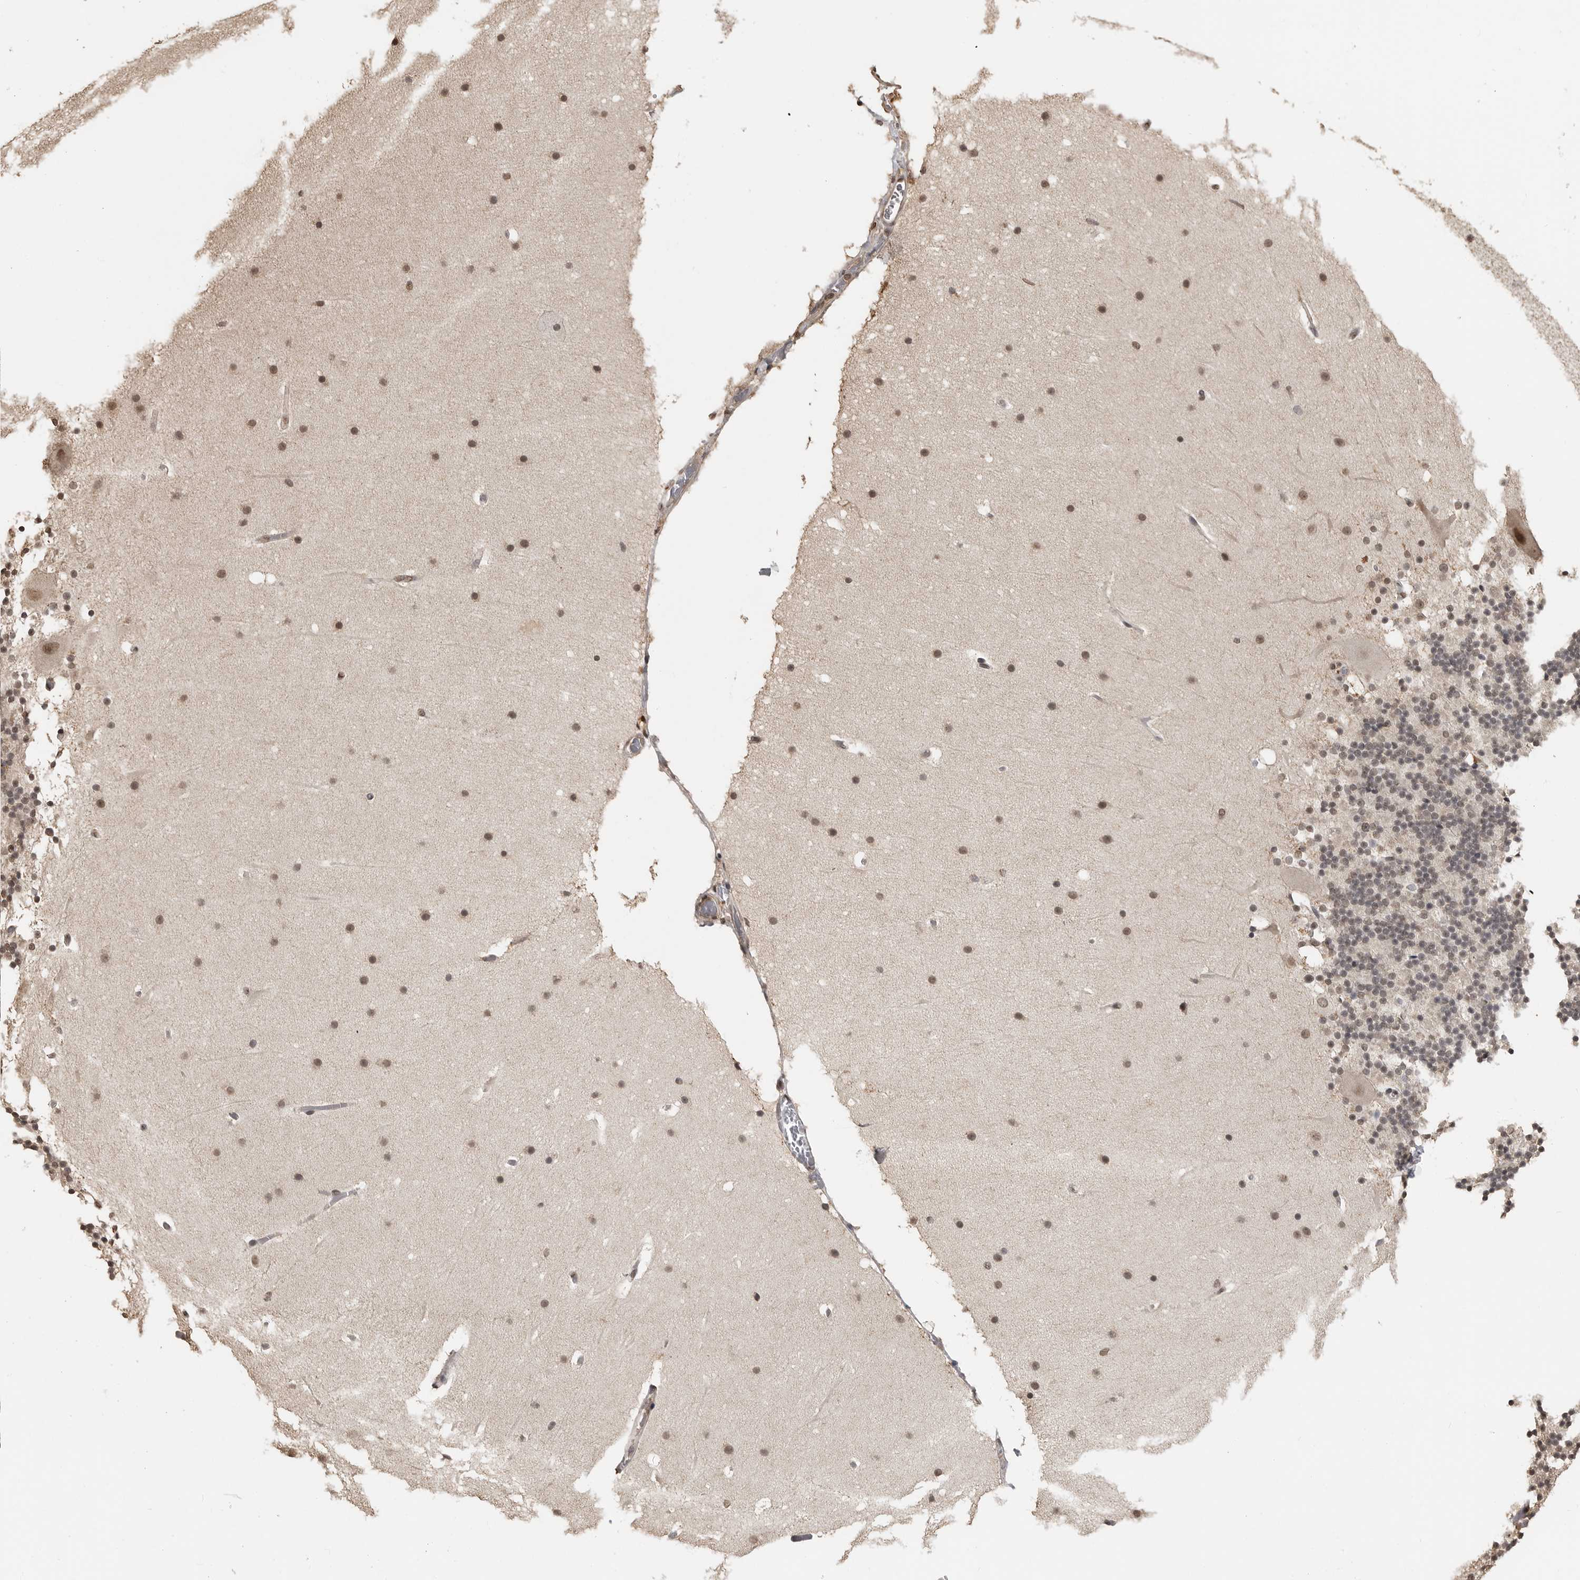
{"staining": {"intensity": "moderate", "quantity": ">75%", "location": "nuclear"}, "tissue": "cerebellum", "cell_type": "Cells in granular layer", "image_type": "normal", "snomed": [{"axis": "morphology", "description": "Normal tissue, NOS"}, {"axis": "topography", "description": "Cerebellum"}], "caption": "Immunohistochemical staining of unremarkable cerebellum exhibits >75% levels of moderate nuclear protein positivity in about >75% of cells in granular layer. The staining was performed using DAB (3,3'-diaminobenzidine), with brown indicating positive protein expression. Nuclei are stained blue with hematoxylin.", "gene": "CLOCK", "patient": {"sex": "male", "age": 57}}